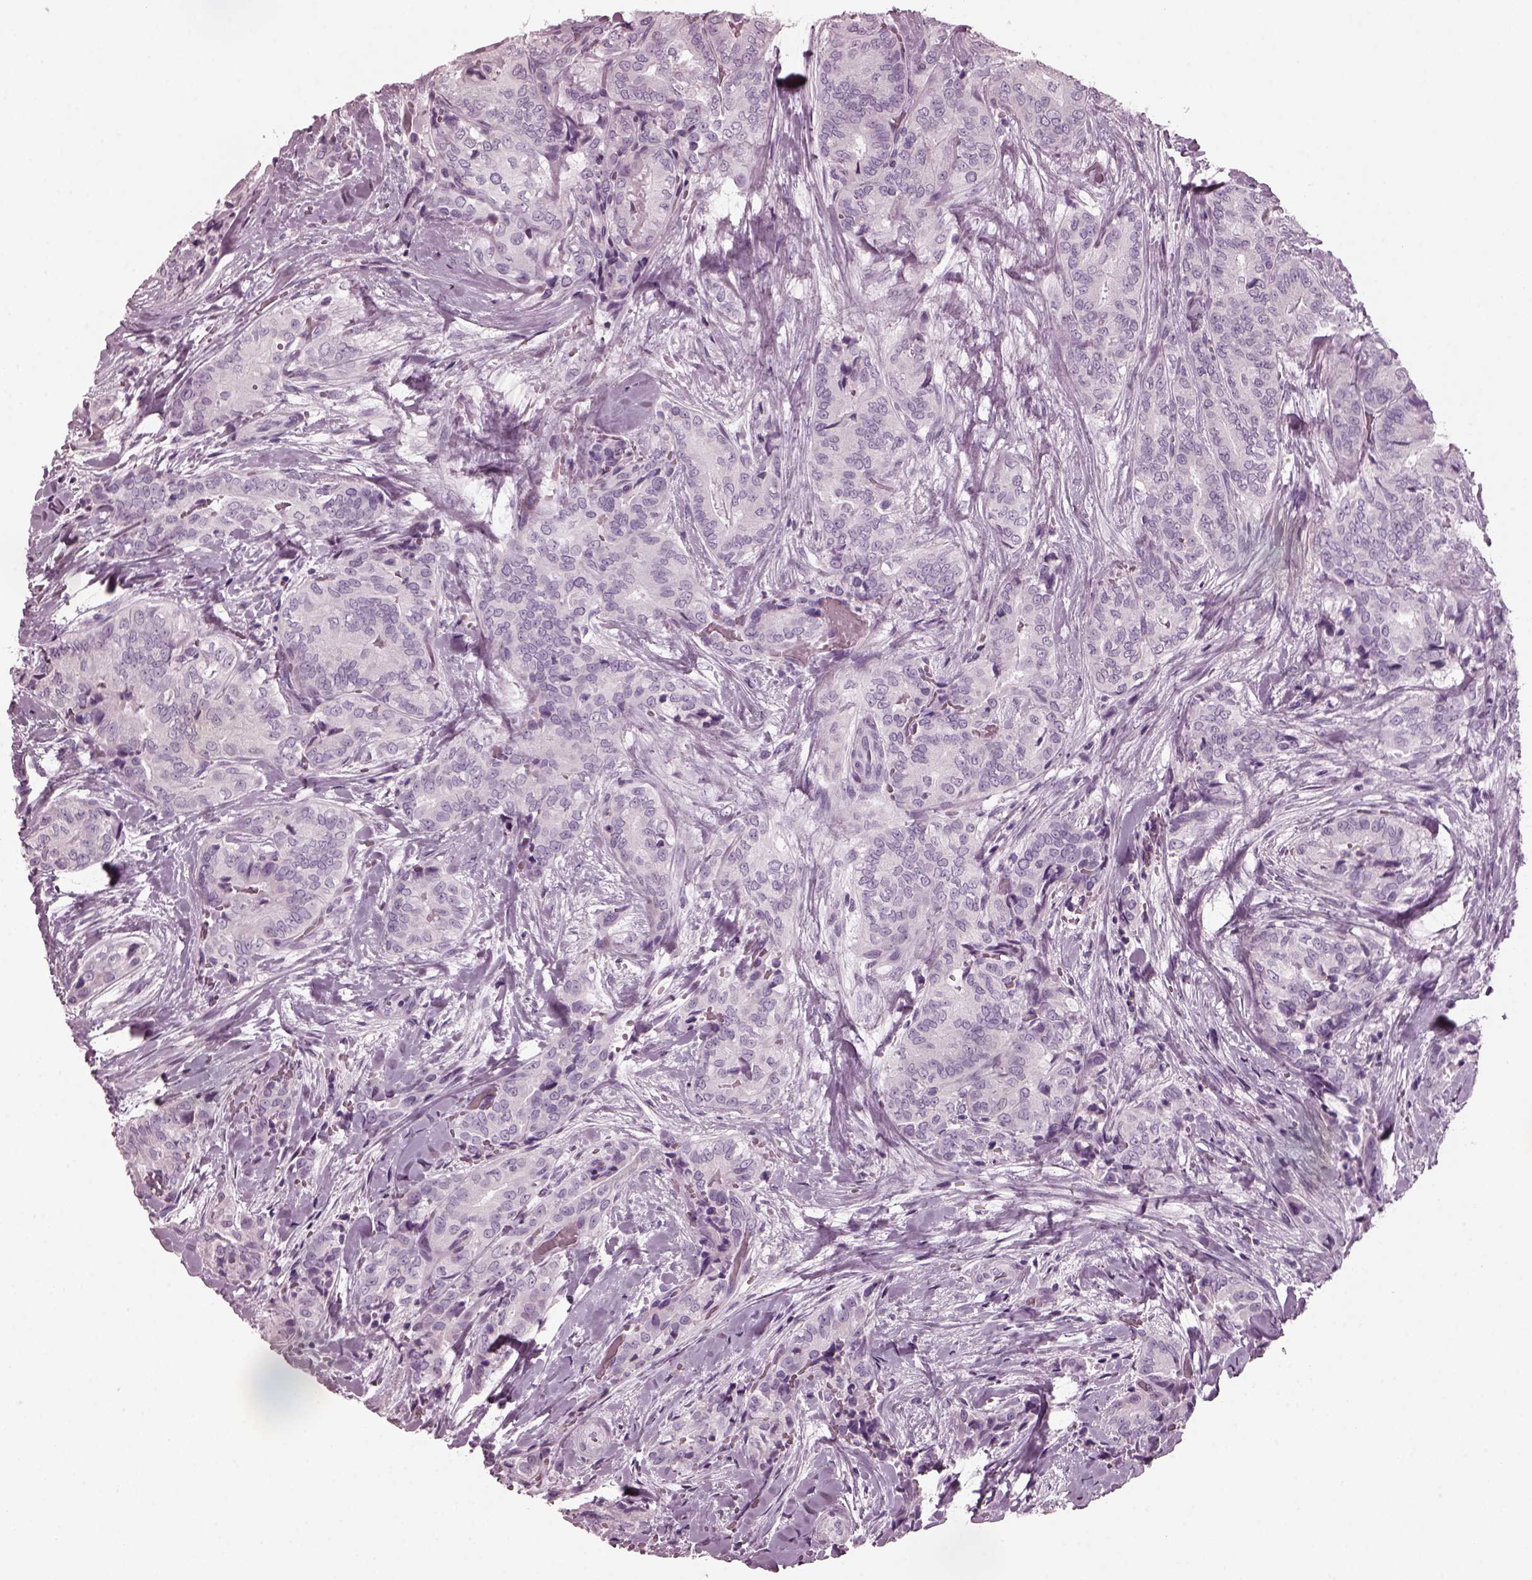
{"staining": {"intensity": "negative", "quantity": "none", "location": "none"}, "tissue": "thyroid cancer", "cell_type": "Tumor cells", "image_type": "cancer", "snomed": [{"axis": "morphology", "description": "Papillary adenocarcinoma, NOS"}, {"axis": "topography", "description": "Thyroid gland"}], "caption": "Micrograph shows no protein positivity in tumor cells of thyroid cancer tissue. (DAB immunohistochemistry (IHC), high magnification).", "gene": "RCVRN", "patient": {"sex": "male", "age": 61}}